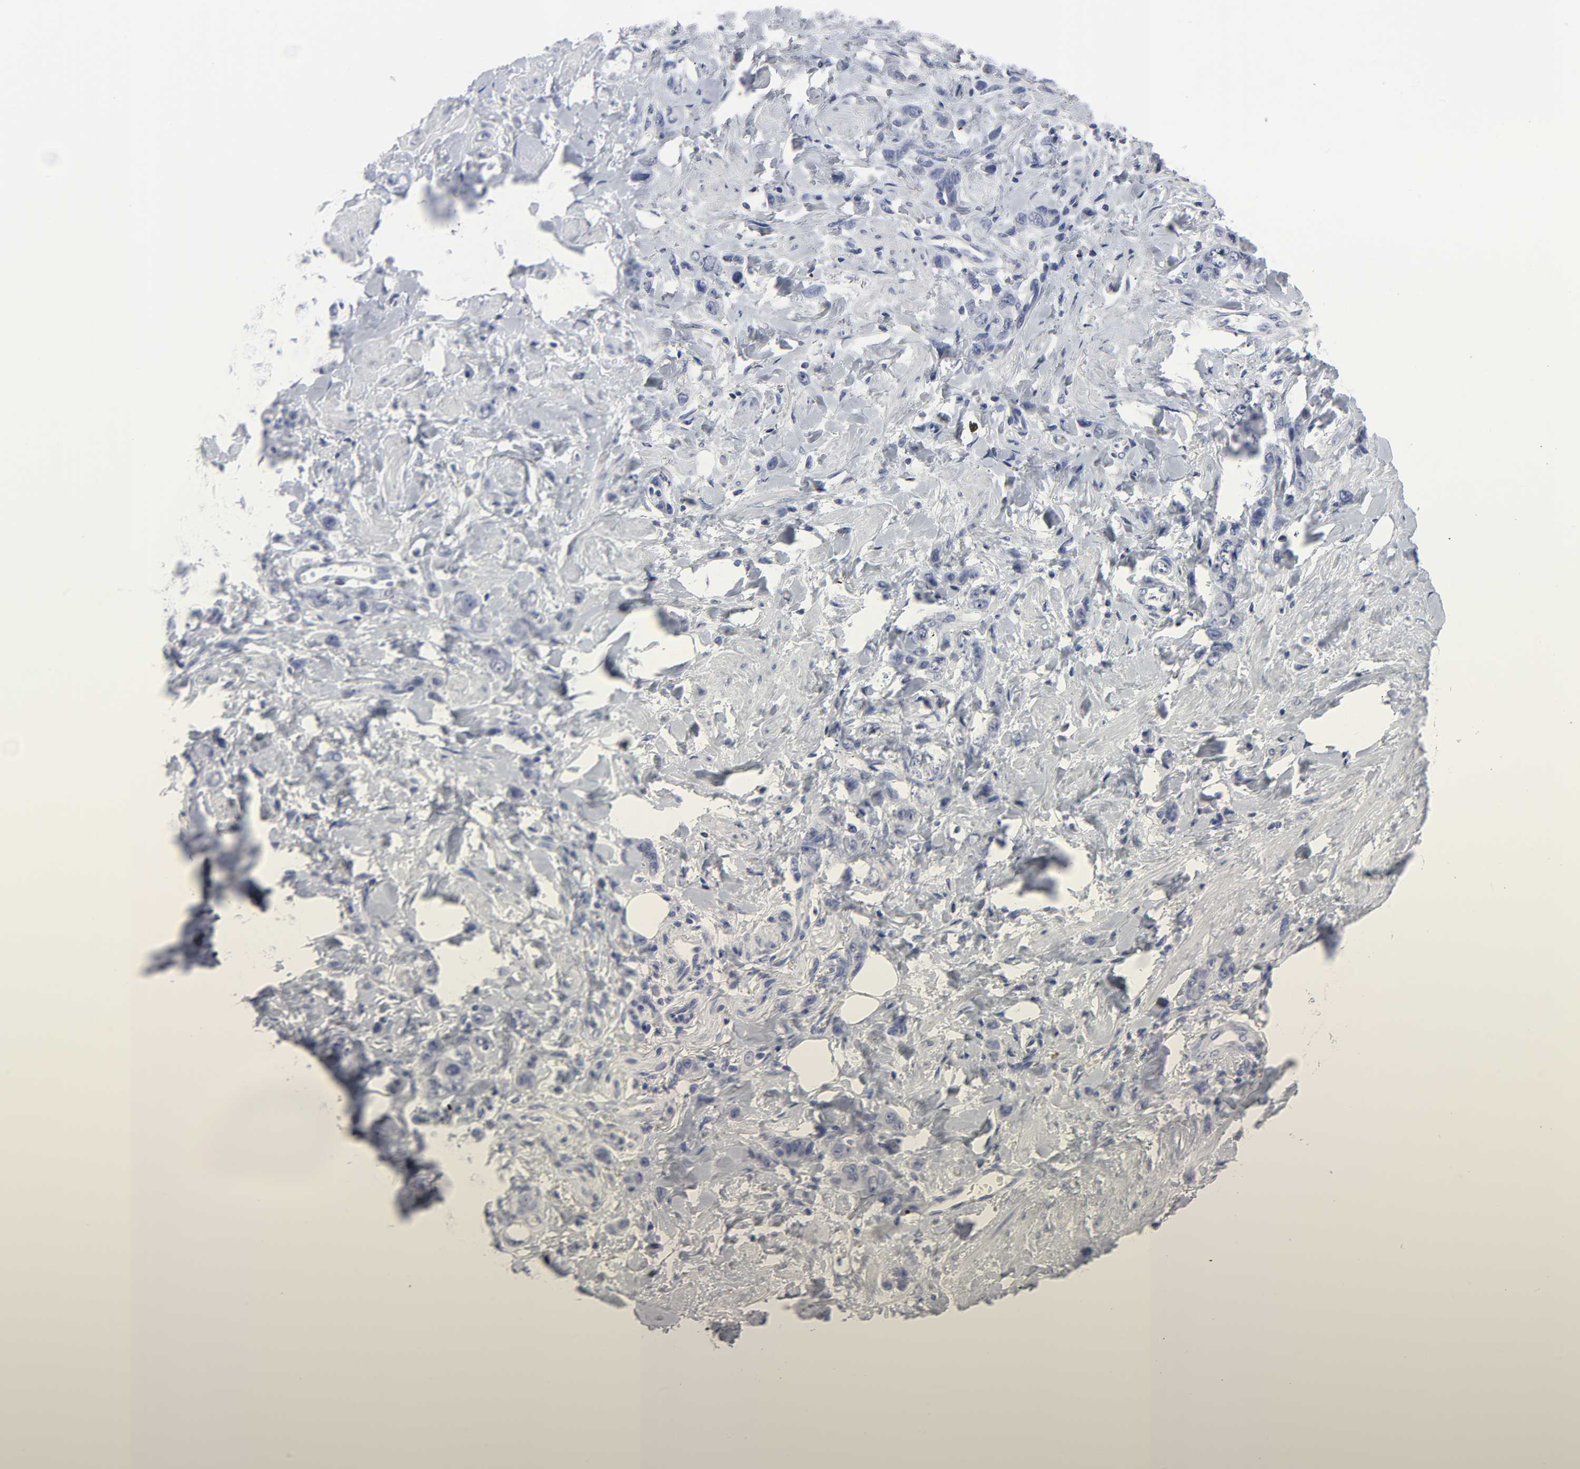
{"staining": {"intensity": "negative", "quantity": "none", "location": "none"}, "tissue": "stomach cancer", "cell_type": "Tumor cells", "image_type": "cancer", "snomed": [{"axis": "morphology", "description": "Adenocarcinoma, NOS"}, {"axis": "topography", "description": "Stomach"}], "caption": "Immunohistochemical staining of human stomach cancer (adenocarcinoma) displays no significant positivity in tumor cells.", "gene": "HNF4A", "patient": {"sex": "male", "age": 82}}